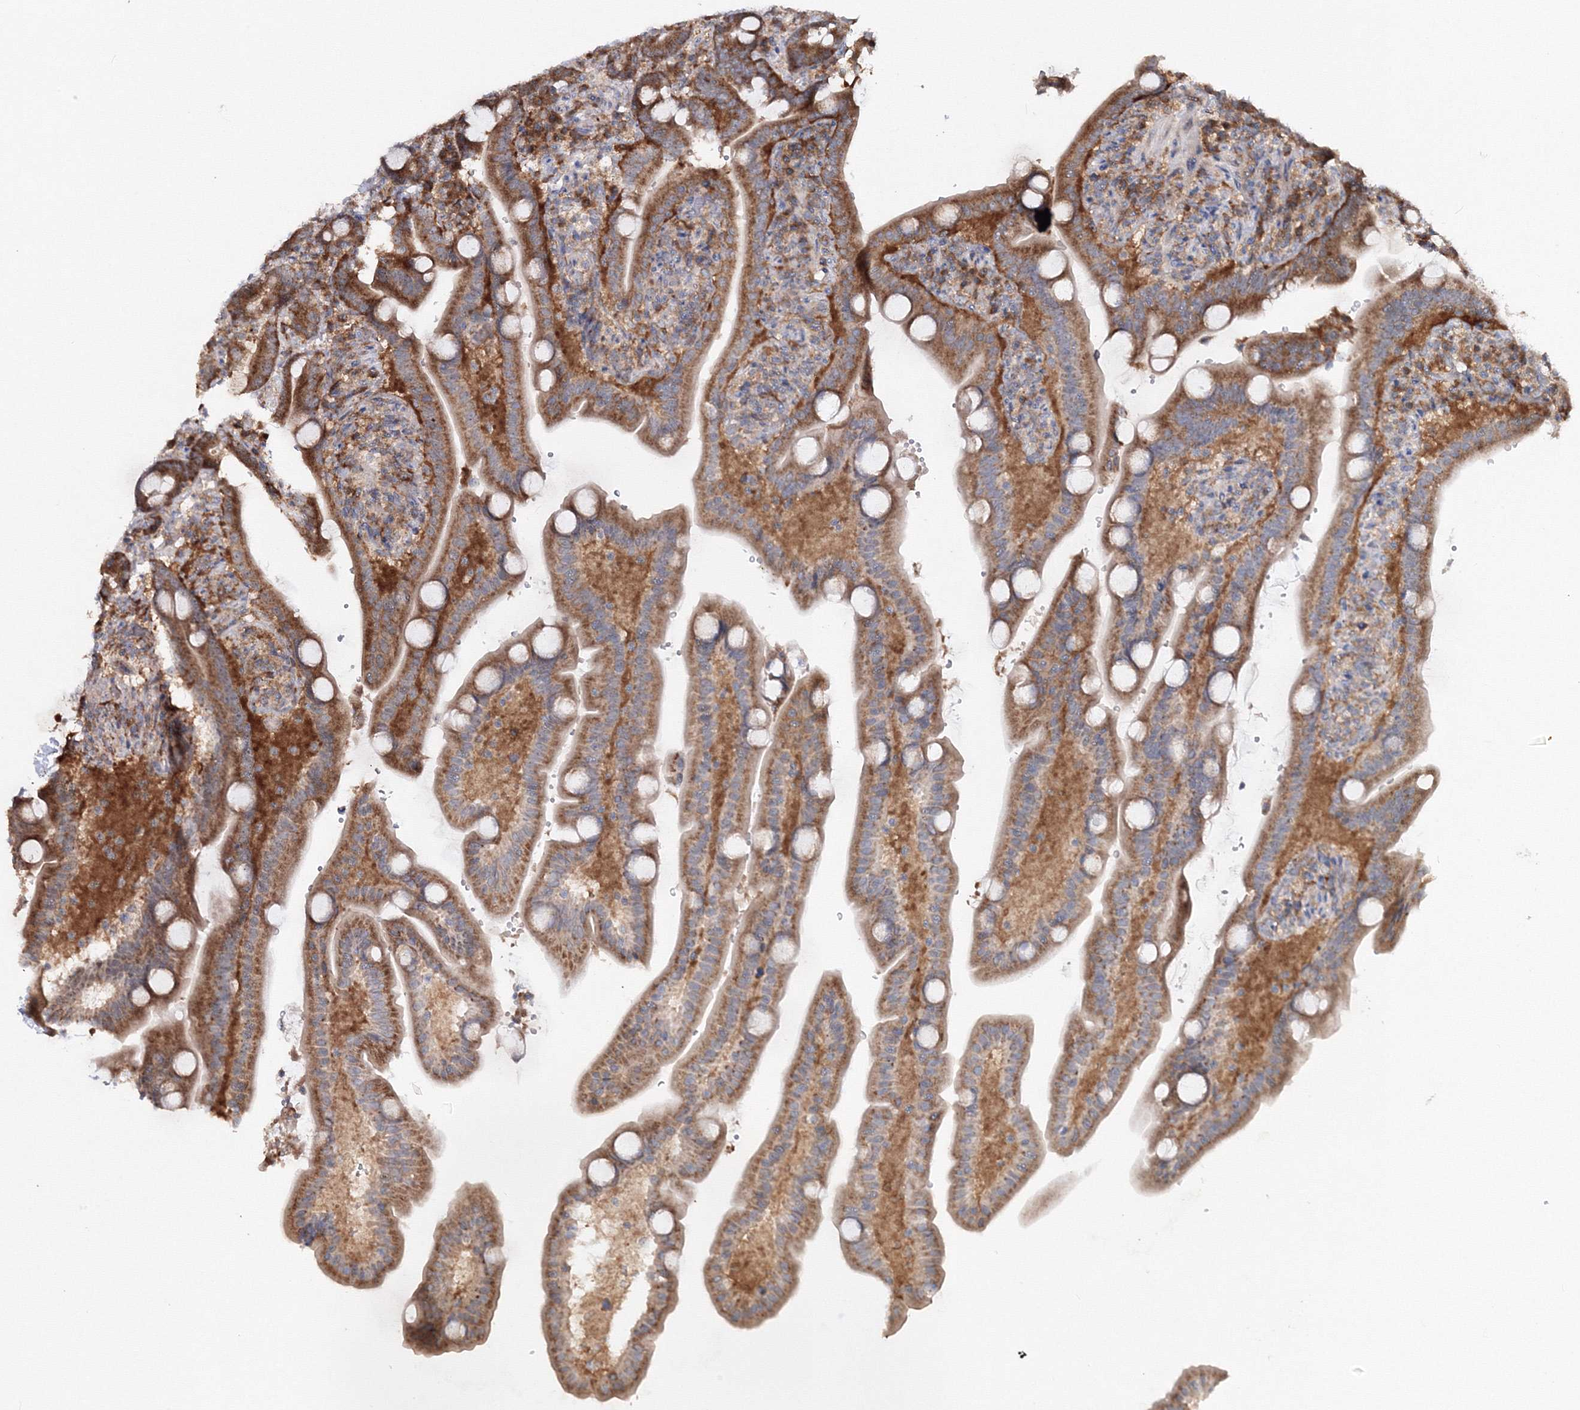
{"staining": {"intensity": "strong", "quantity": ">75%", "location": "cytoplasmic/membranous"}, "tissue": "duodenum", "cell_type": "Glandular cells", "image_type": "normal", "snomed": [{"axis": "morphology", "description": "Normal tissue, NOS"}, {"axis": "topography", "description": "Duodenum"}], "caption": "Duodenum stained with DAB immunohistochemistry (IHC) shows high levels of strong cytoplasmic/membranous positivity in approximately >75% of glandular cells. The protein of interest is stained brown, and the nuclei are stained in blue (DAB (3,3'-diaminobenzidine) IHC with brightfield microscopy, high magnification).", "gene": "PEX13", "patient": {"sex": "male", "age": 54}}